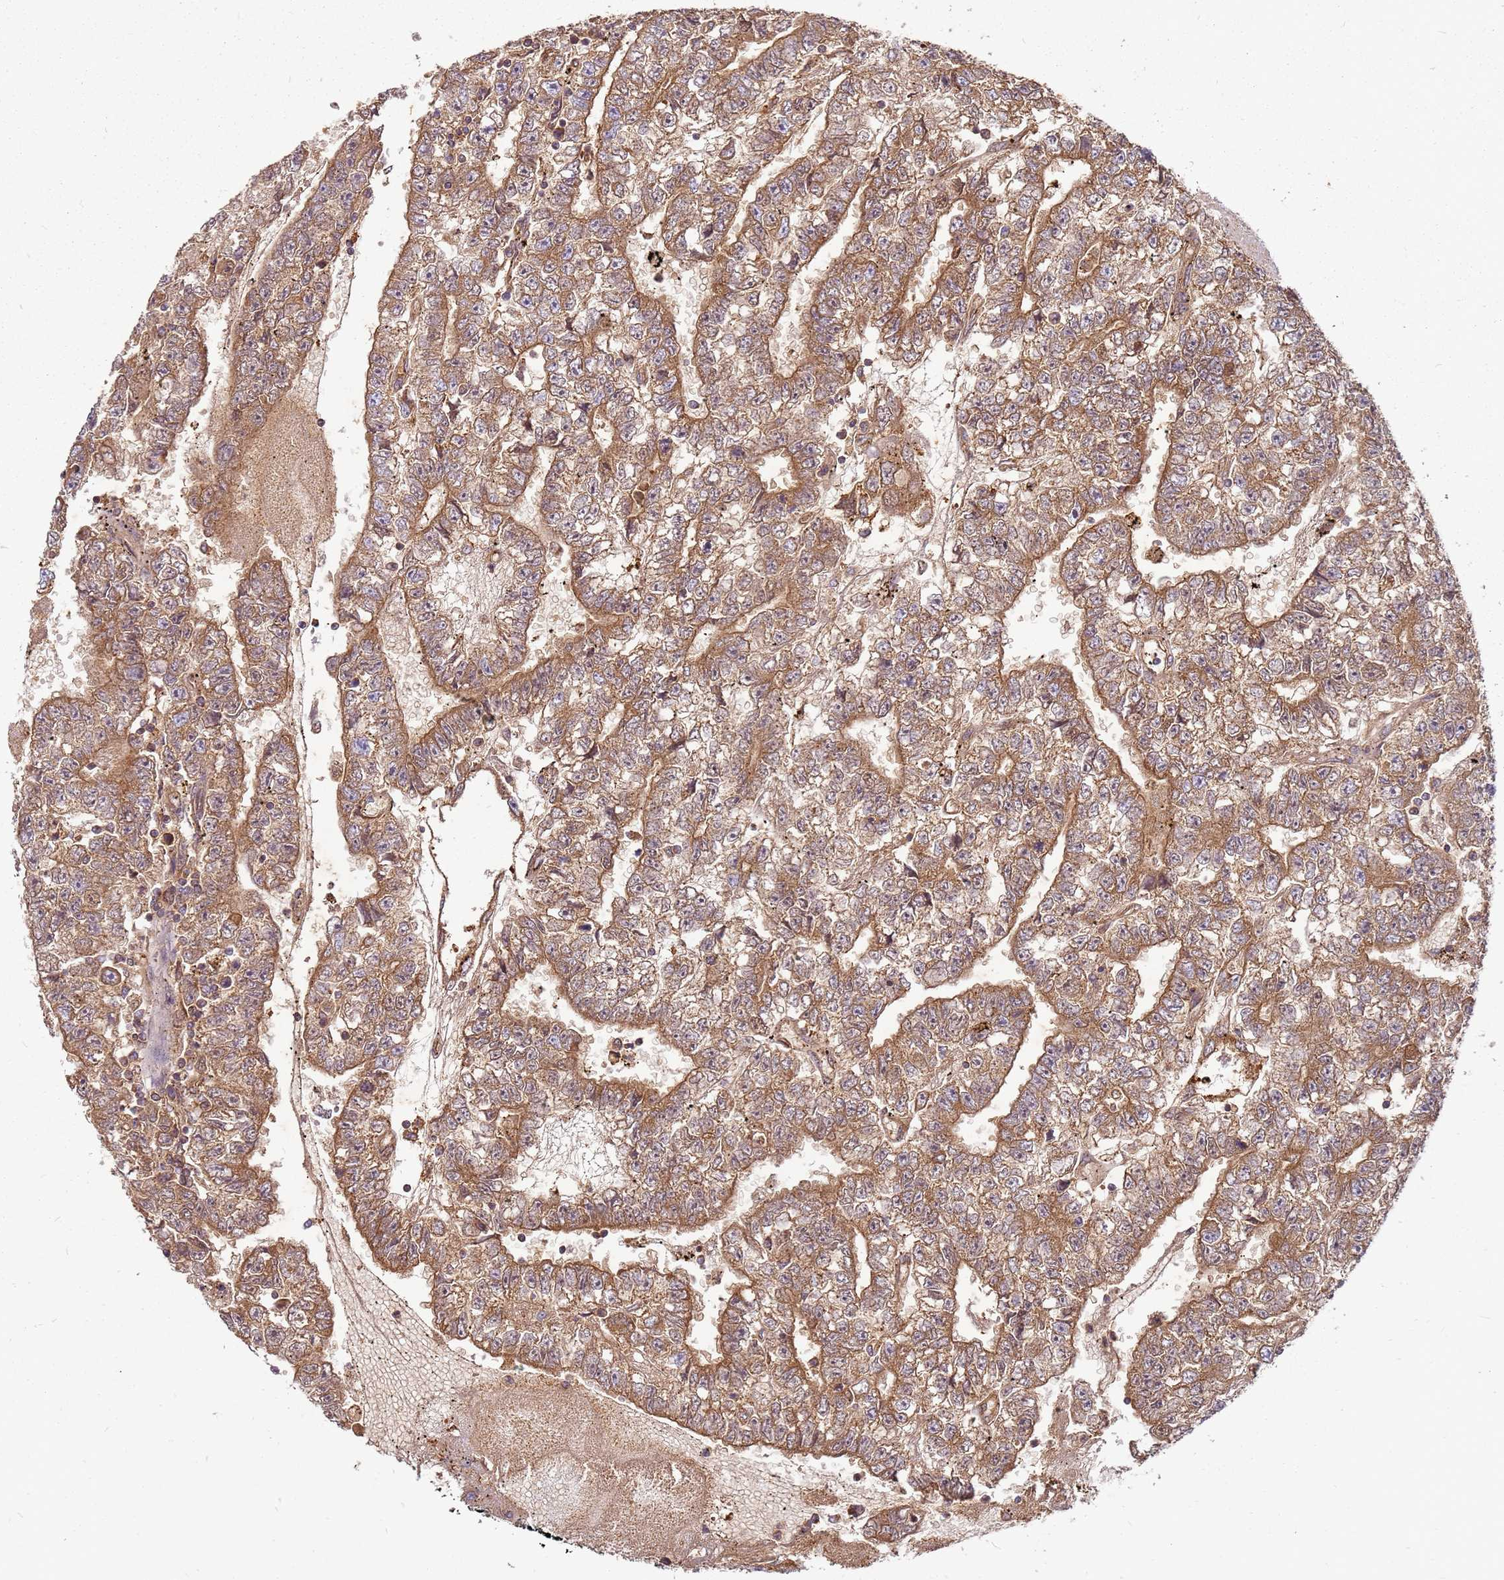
{"staining": {"intensity": "moderate", "quantity": ">75%", "location": "cytoplasmic/membranous"}, "tissue": "testis cancer", "cell_type": "Tumor cells", "image_type": "cancer", "snomed": [{"axis": "morphology", "description": "Carcinoma, Embryonal, NOS"}, {"axis": "topography", "description": "Testis"}], "caption": "Brown immunohistochemical staining in testis cancer exhibits moderate cytoplasmic/membranous expression in approximately >75% of tumor cells.", "gene": "CCDC159", "patient": {"sex": "male", "age": 25}}